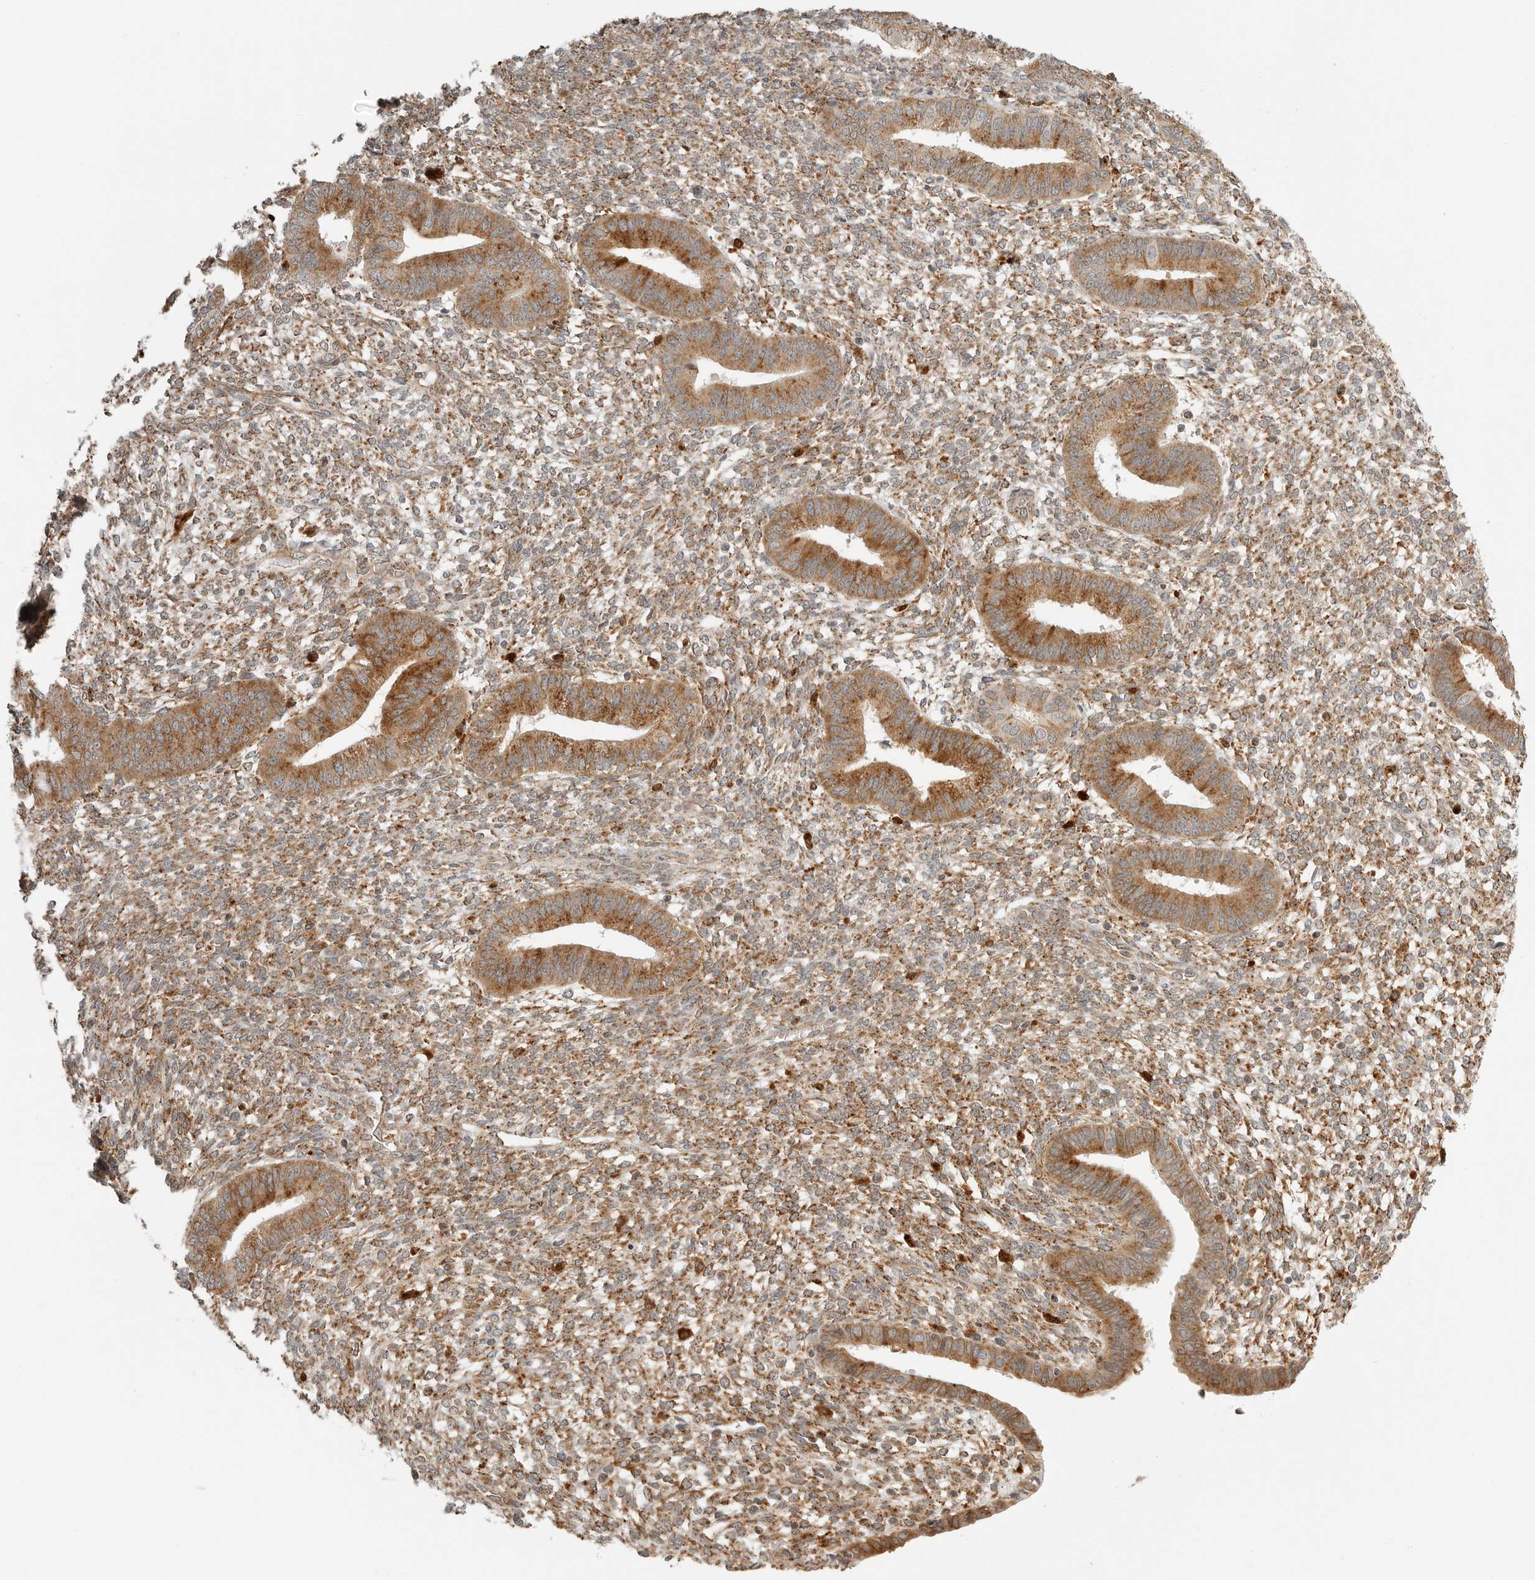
{"staining": {"intensity": "moderate", "quantity": ">75%", "location": "cytoplasmic/membranous"}, "tissue": "endometrium", "cell_type": "Cells in endometrial stroma", "image_type": "normal", "snomed": [{"axis": "morphology", "description": "Normal tissue, NOS"}, {"axis": "topography", "description": "Endometrium"}], "caption": "Immunohistochemical staining of unremarkable endometrium demonstrates moderate cytoplasmic/membranous protein positivity in approximately >75% of cells in endometrial stroma.", "gene": "IDUA", "patient": {"sex": "female", "age": 46}}